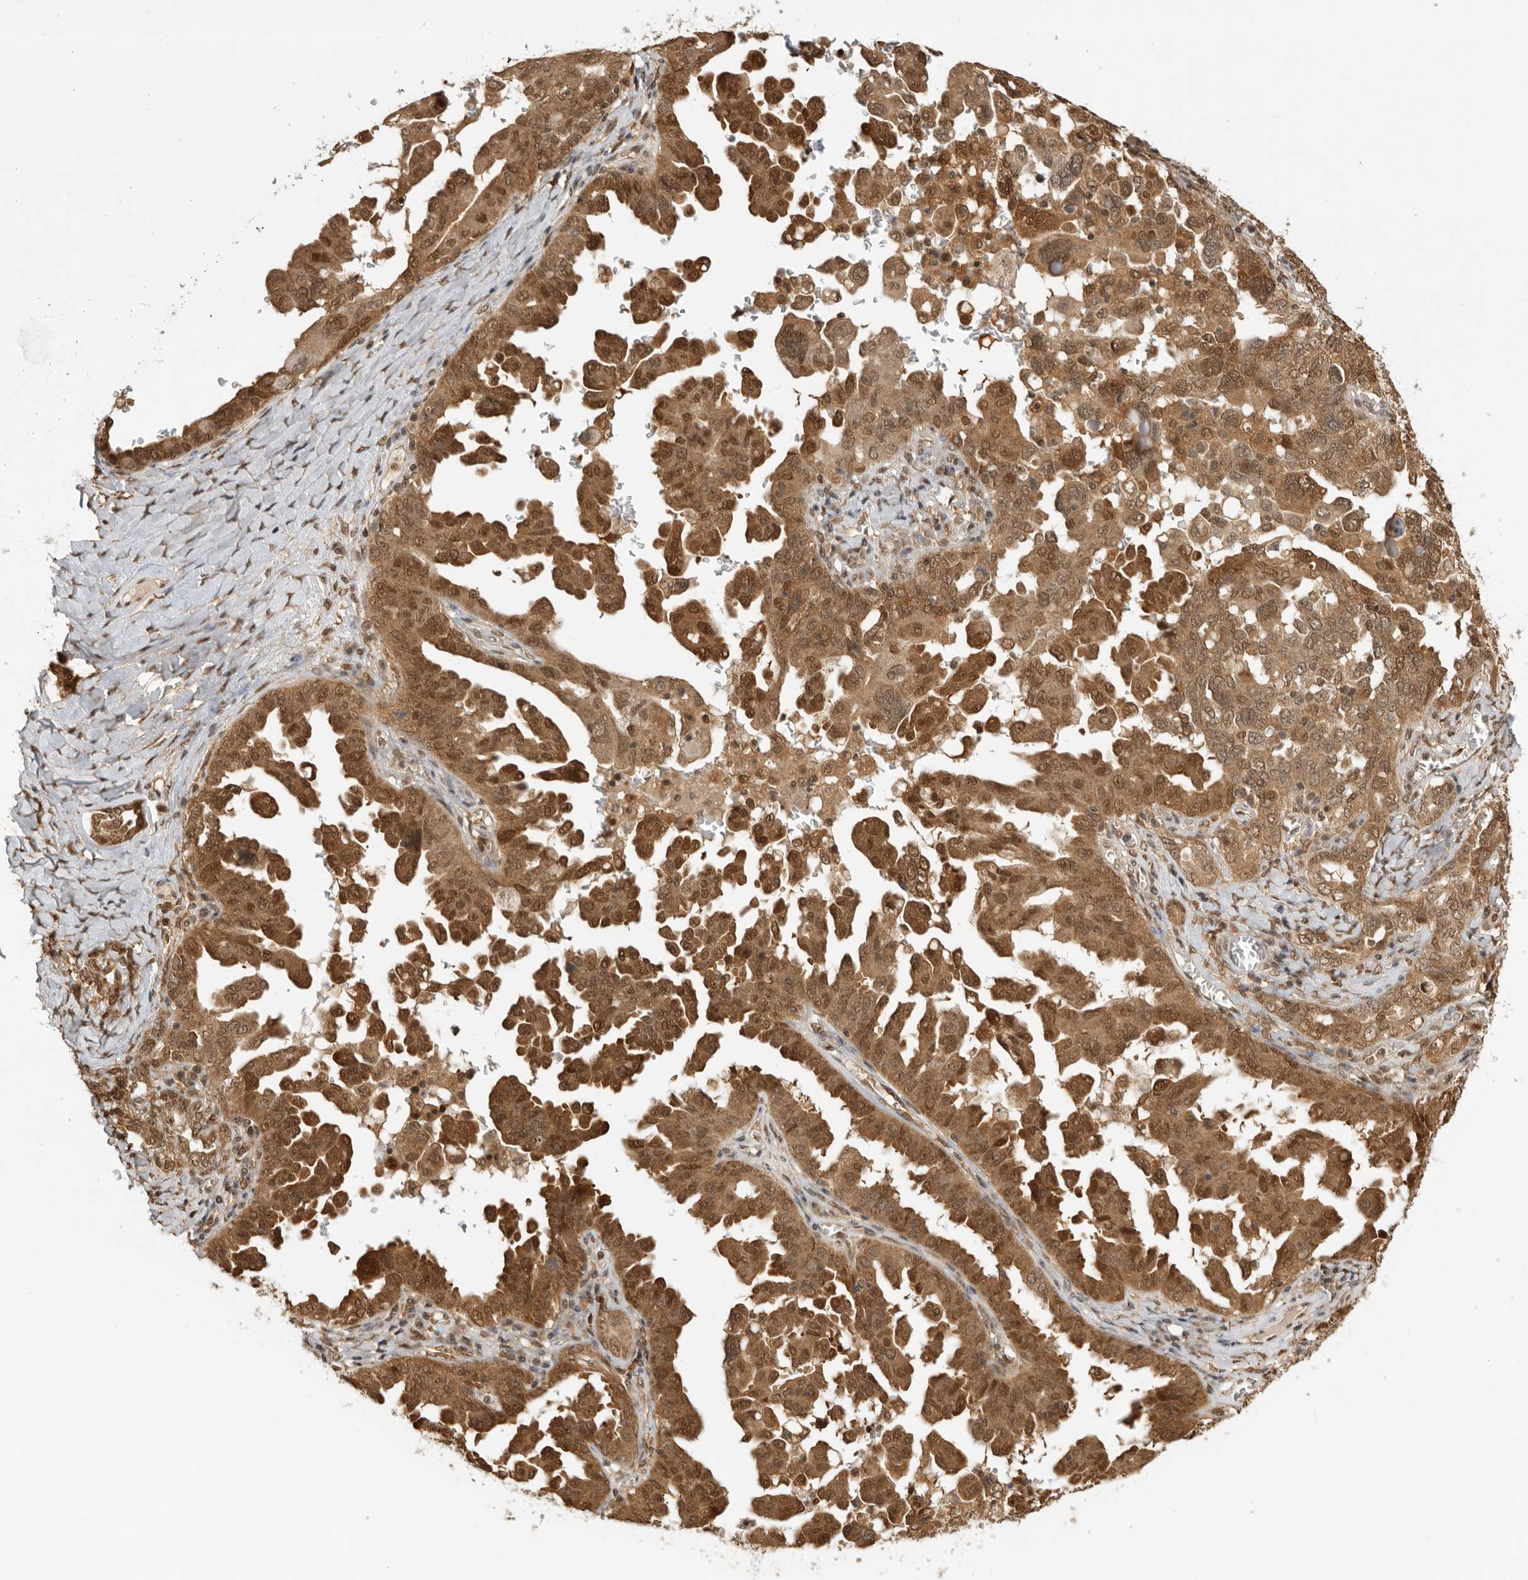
{"staining": {"intensity": "moderate", "quantity": ">75%", "location": "cytoplasmic/membranous,nuclear"}, "tissue": "ovarian cancer", "cell_type": "Tumor cells", "image_type": "cancer", "snomed": [{"axis": "morphology", "description": "Carcinoma, endometroid"}, {"axis": "topography", "description": "Ovary"}], "caption": "Moderate cytoplasmic/membranous and nuclear staining for a protein is present in approximately >75% of tumor cells of ovarian endometroid carcinoma using immunohistochemistry (IHC).", "gene": "ADPRS", "patient": {"sex": "female", "age": 62}}